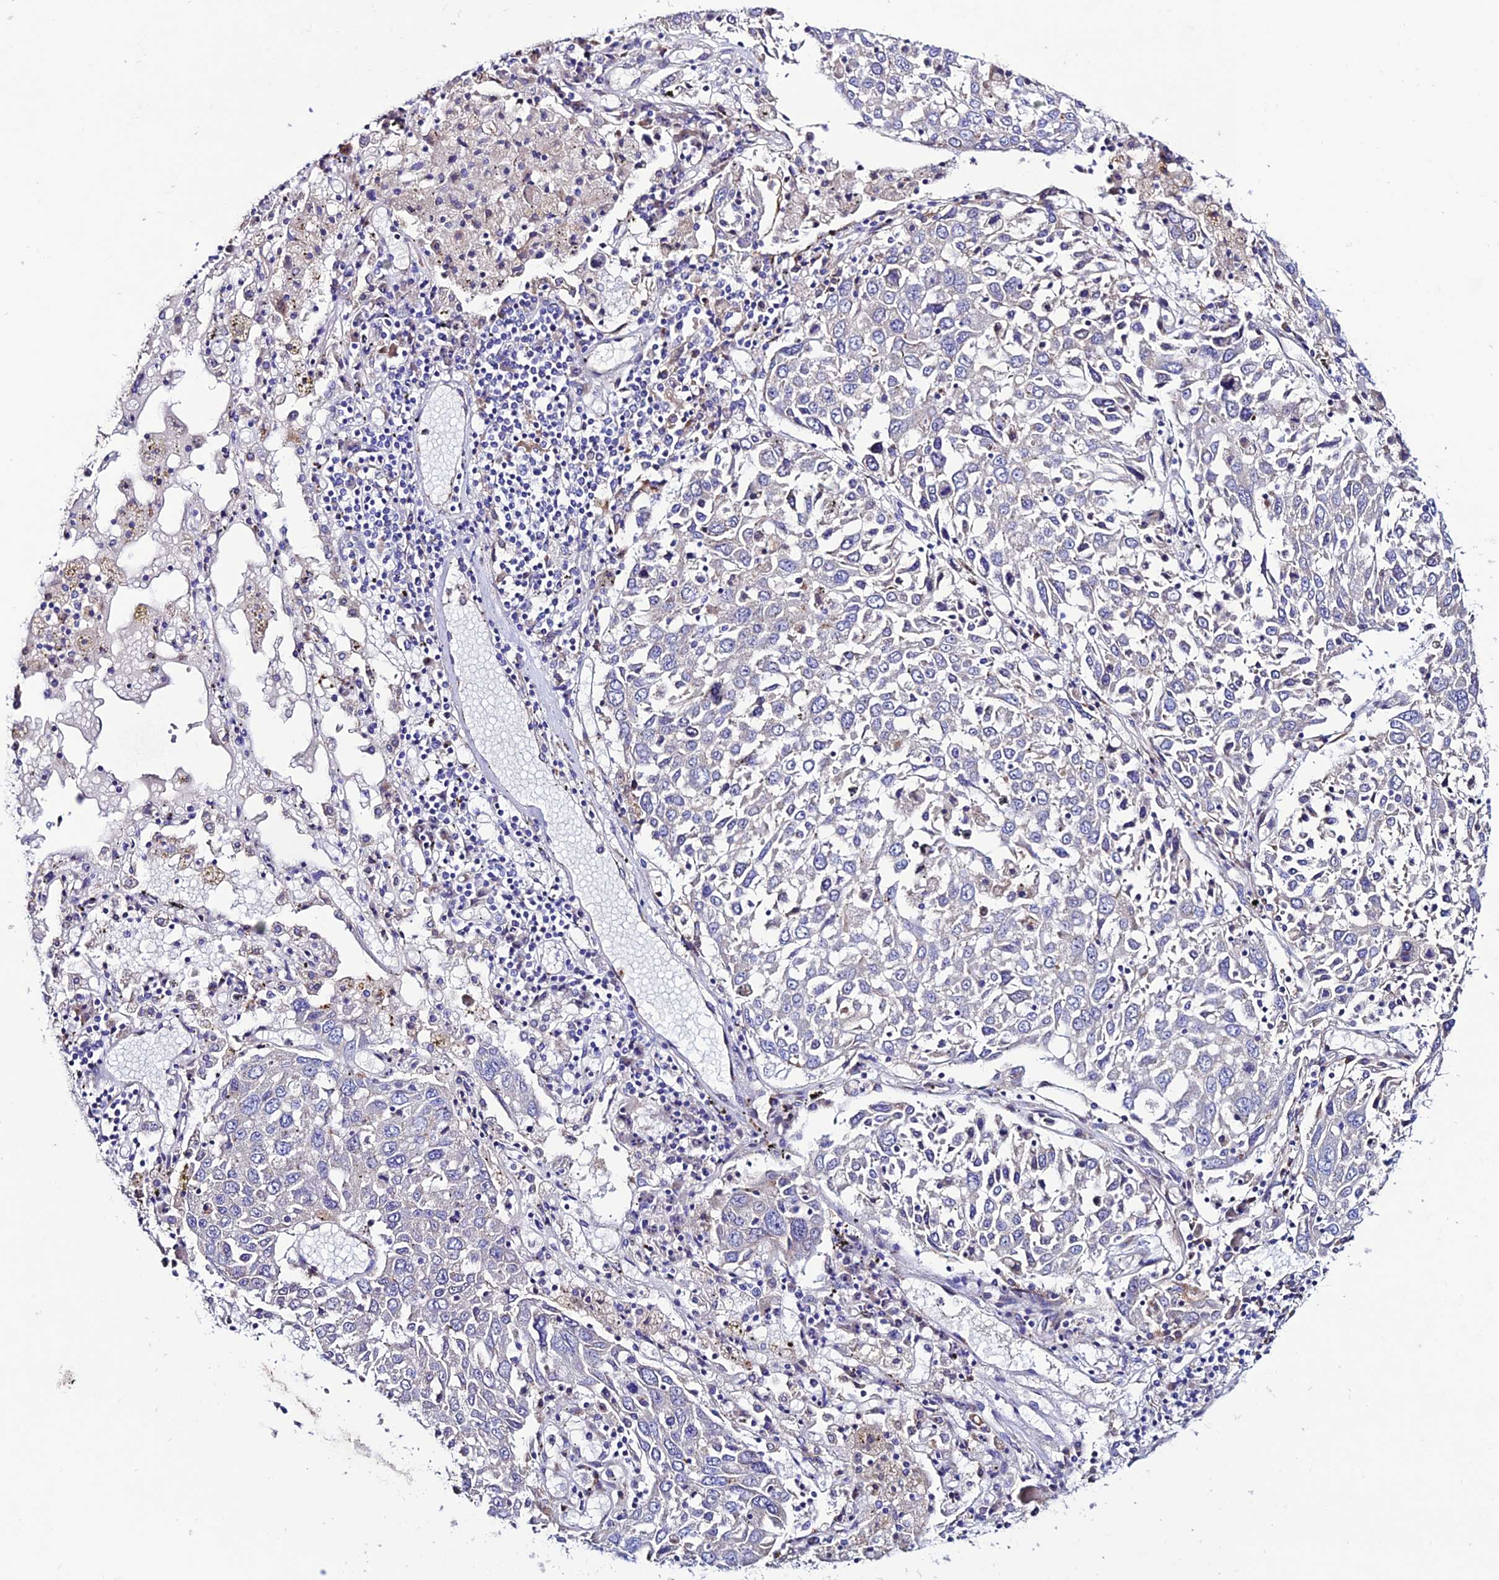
{"staining": {"intensity": "negative", "quantity": "none", "location": "none"}, "tissue": "lung cancer", "cell_type": "Tumor cells", "image_type": "cancer", "snomed": [{"axis": "morphology", "description": "Squamous cell carcinoma, NOS"}, {"axis": "topography", "description": "Lung"}], "caption": "An image of squamous cell carcinoma (lung) stained for a protein displays no brown staining in tumor cells. The staining was performed using DAB to visualize the protein expression in brown, while the nuclei were stained in blue with hematoxylin (Magnification: 20x).", "gene": "OR51Q1", "patient": {"sex": "male", "age": 65}}